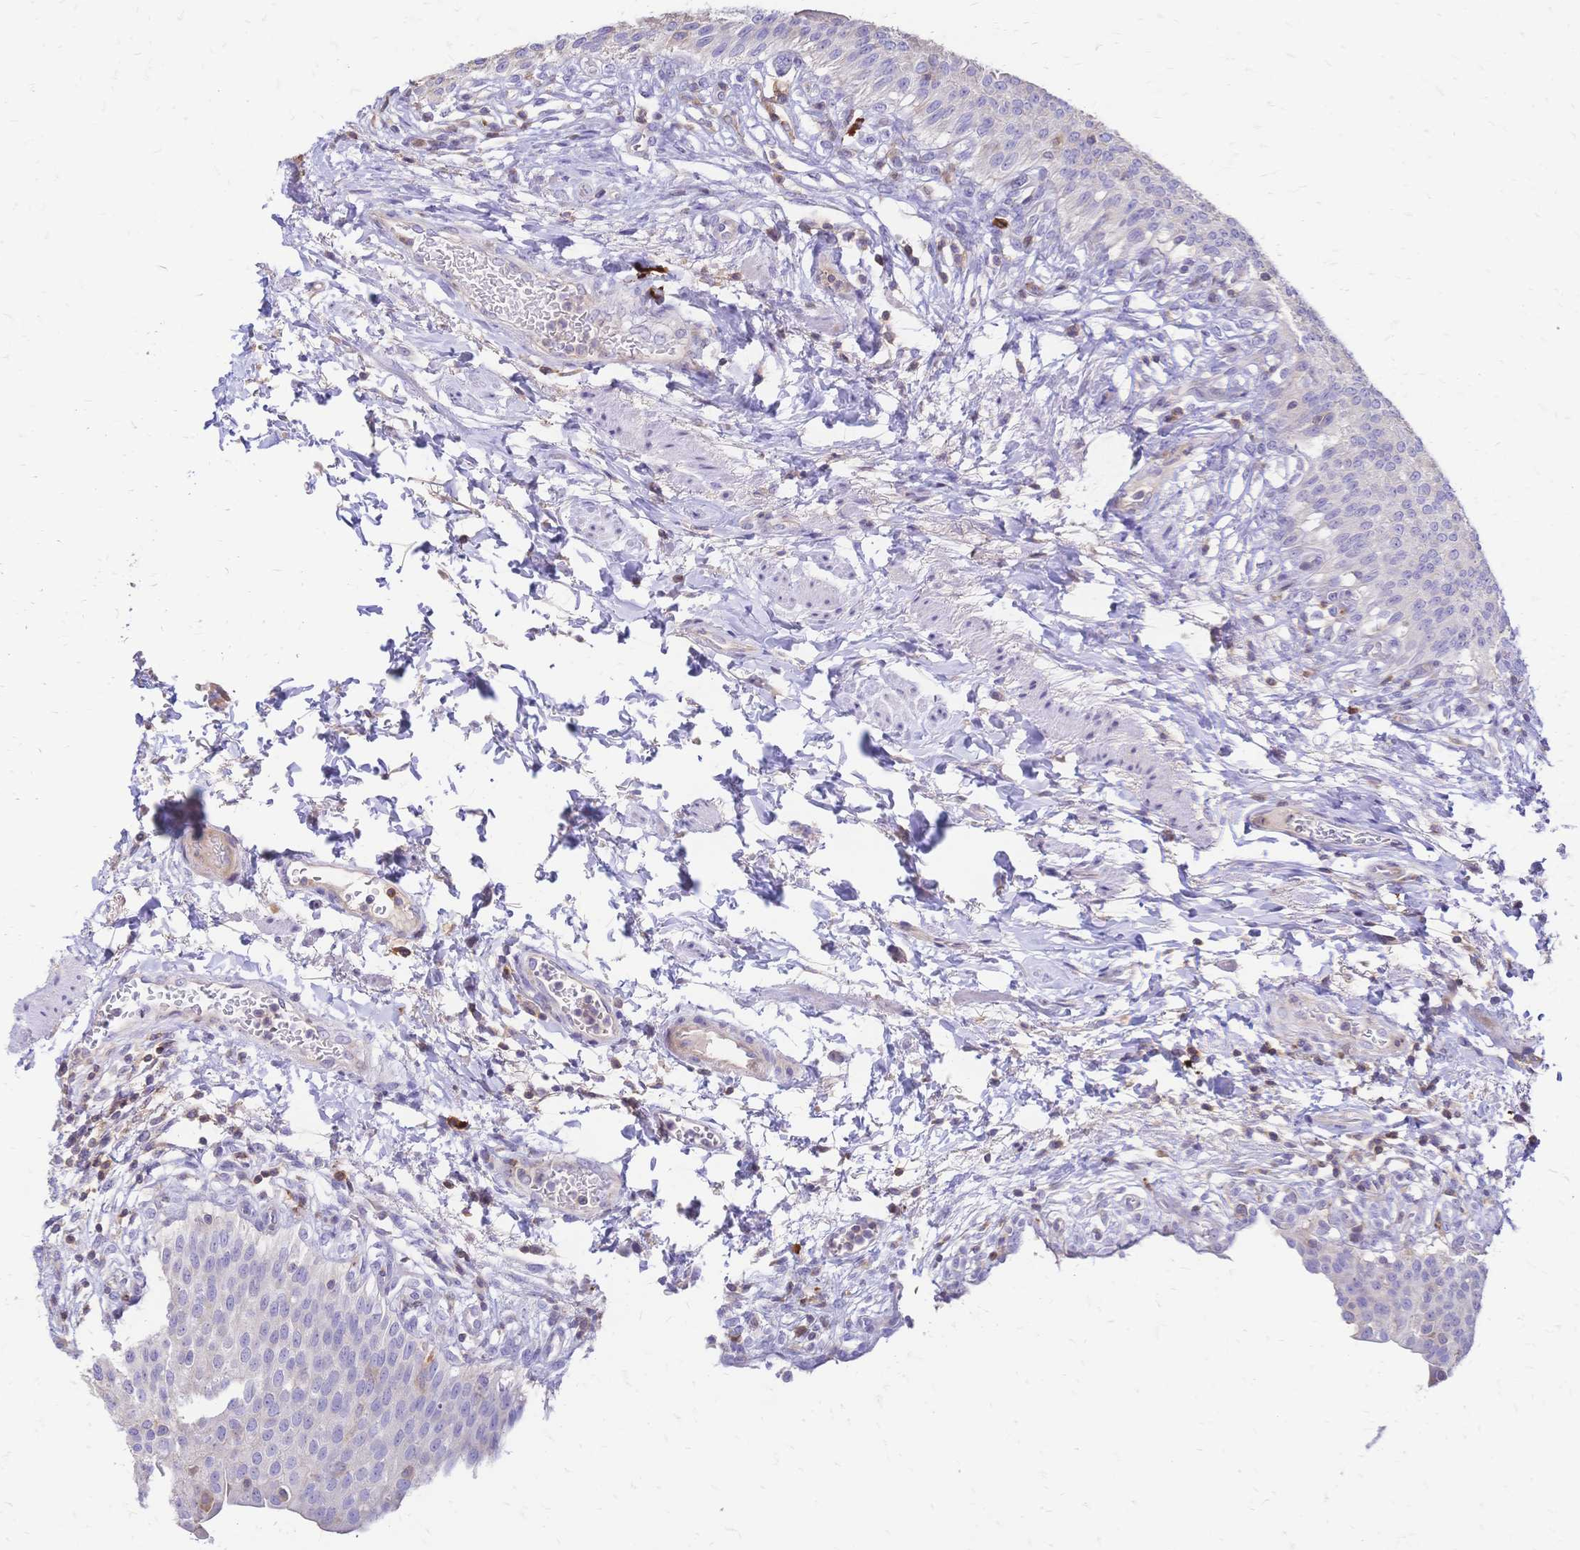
{"staining": {"intensity": "negative", "quantity": "none", "location": "none"}, "tissue": "urinary bladder", "cell_type": "Urothelial cells", "image_type": "normal", "snomed": [{"axis": "morphology", "description": "Normal tissue, NOS"}, {"axis": "topography", "description": "Urinary bladder"}, {"axis": "topography", "description": "Peripheral nerve tissue"}], "caption": "IHC of benign urinary bladder reveals no positivity in urothelial cells. (DAB immunohistochemistry, high magnification).", "gene": "IL2RA", "patient": {"sex": "female", "age": 60}}